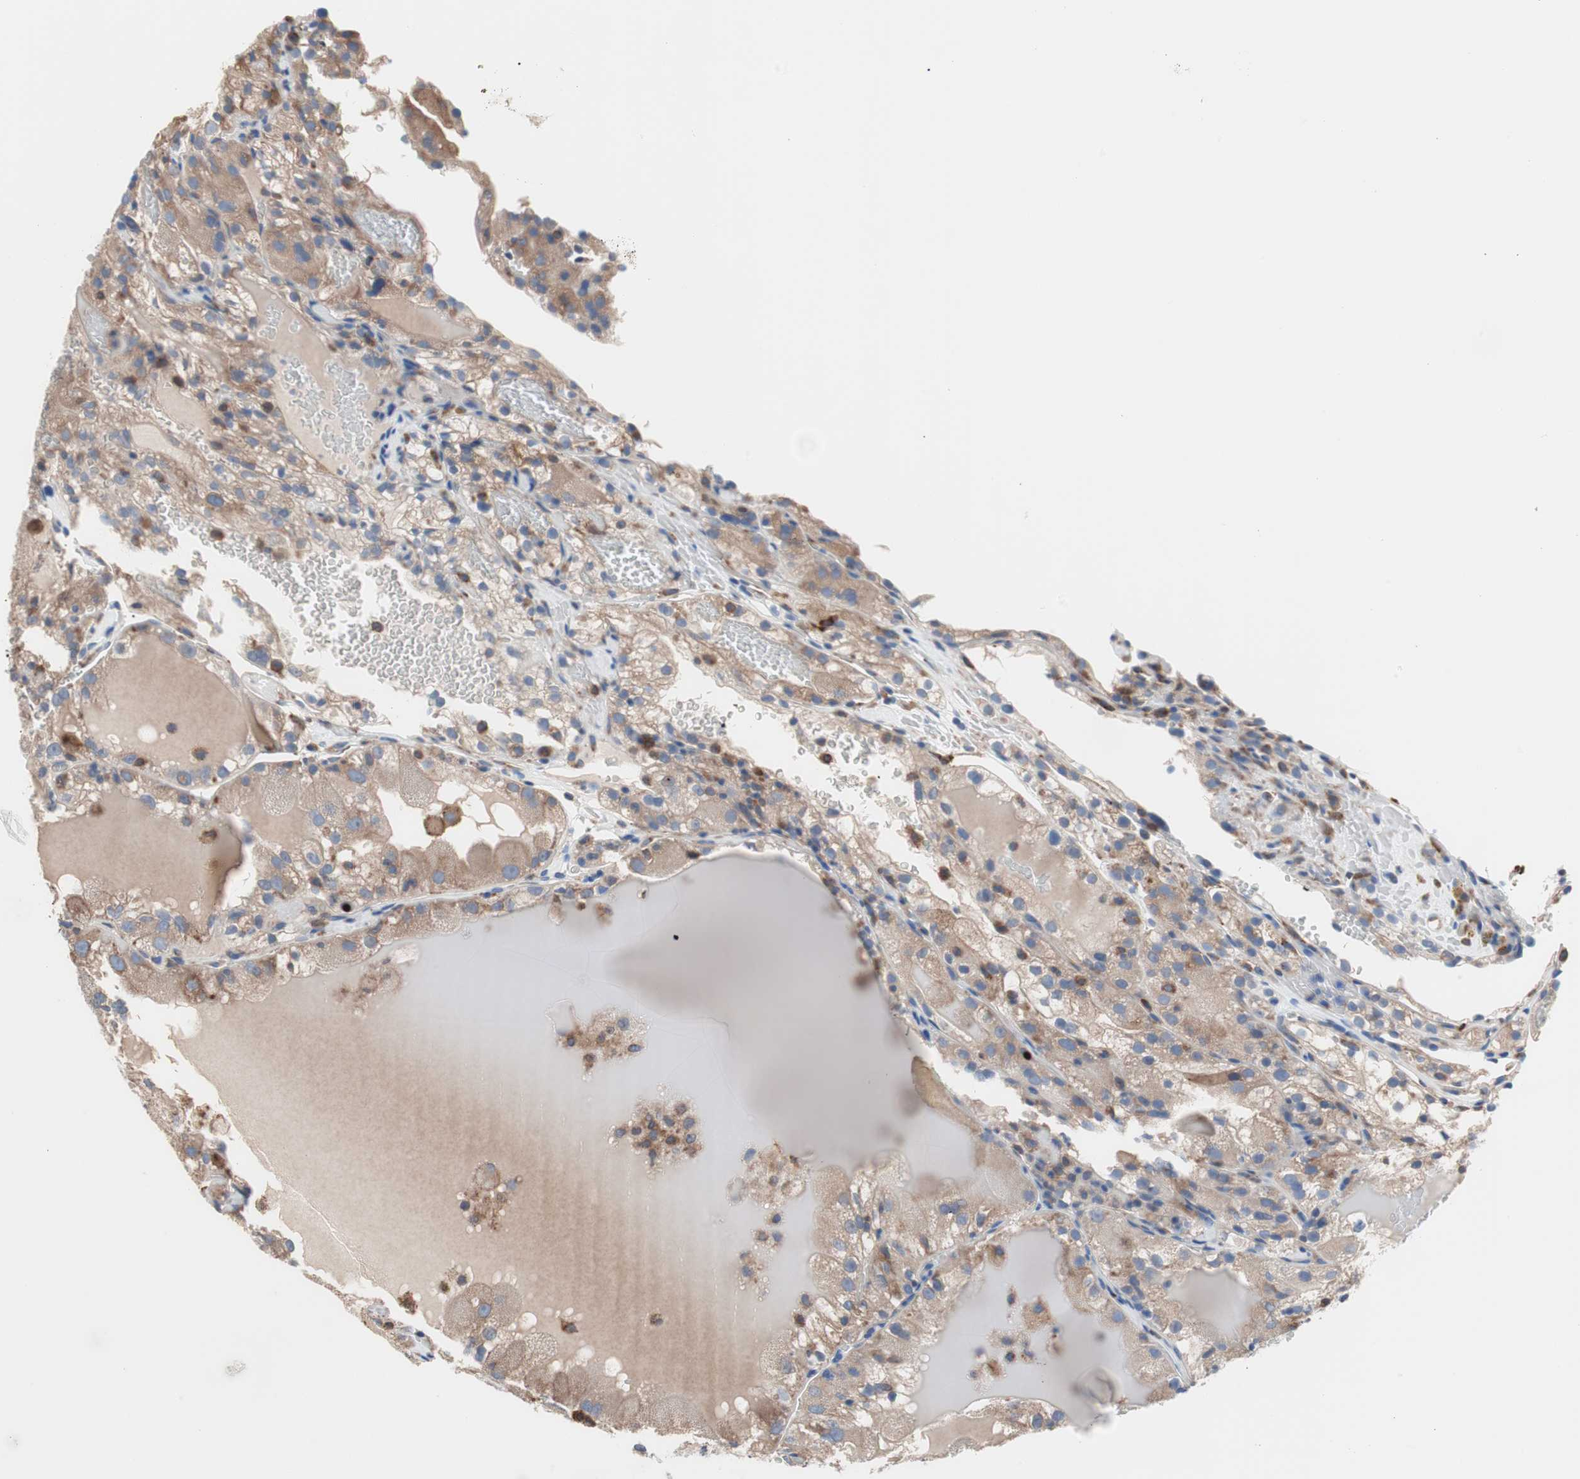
{"staining": {"intensity": "moderate", "quantity": ">75%", "location": "cytoplasmic/membranous"}, "tissue": "renal cancer", "cell_type": "Tumor cells", "image_type": "cancer", "snomed": [{"axis": "morphology", "description": "Normal tissue, NOS"}, {"axis": "morphology", "description": "Adenocarcinoma, NOS"}, {"axis": "topography", "description": "Kidney"}], "caption": "Protein staining of renal adenocarcinoma tissue demonstrates moderate cytoplasmic/membranous positivity in approximately >75% of tumor cells.", "gene": "SLC27A4", "patient": {"sex": "male", "age": 61}}